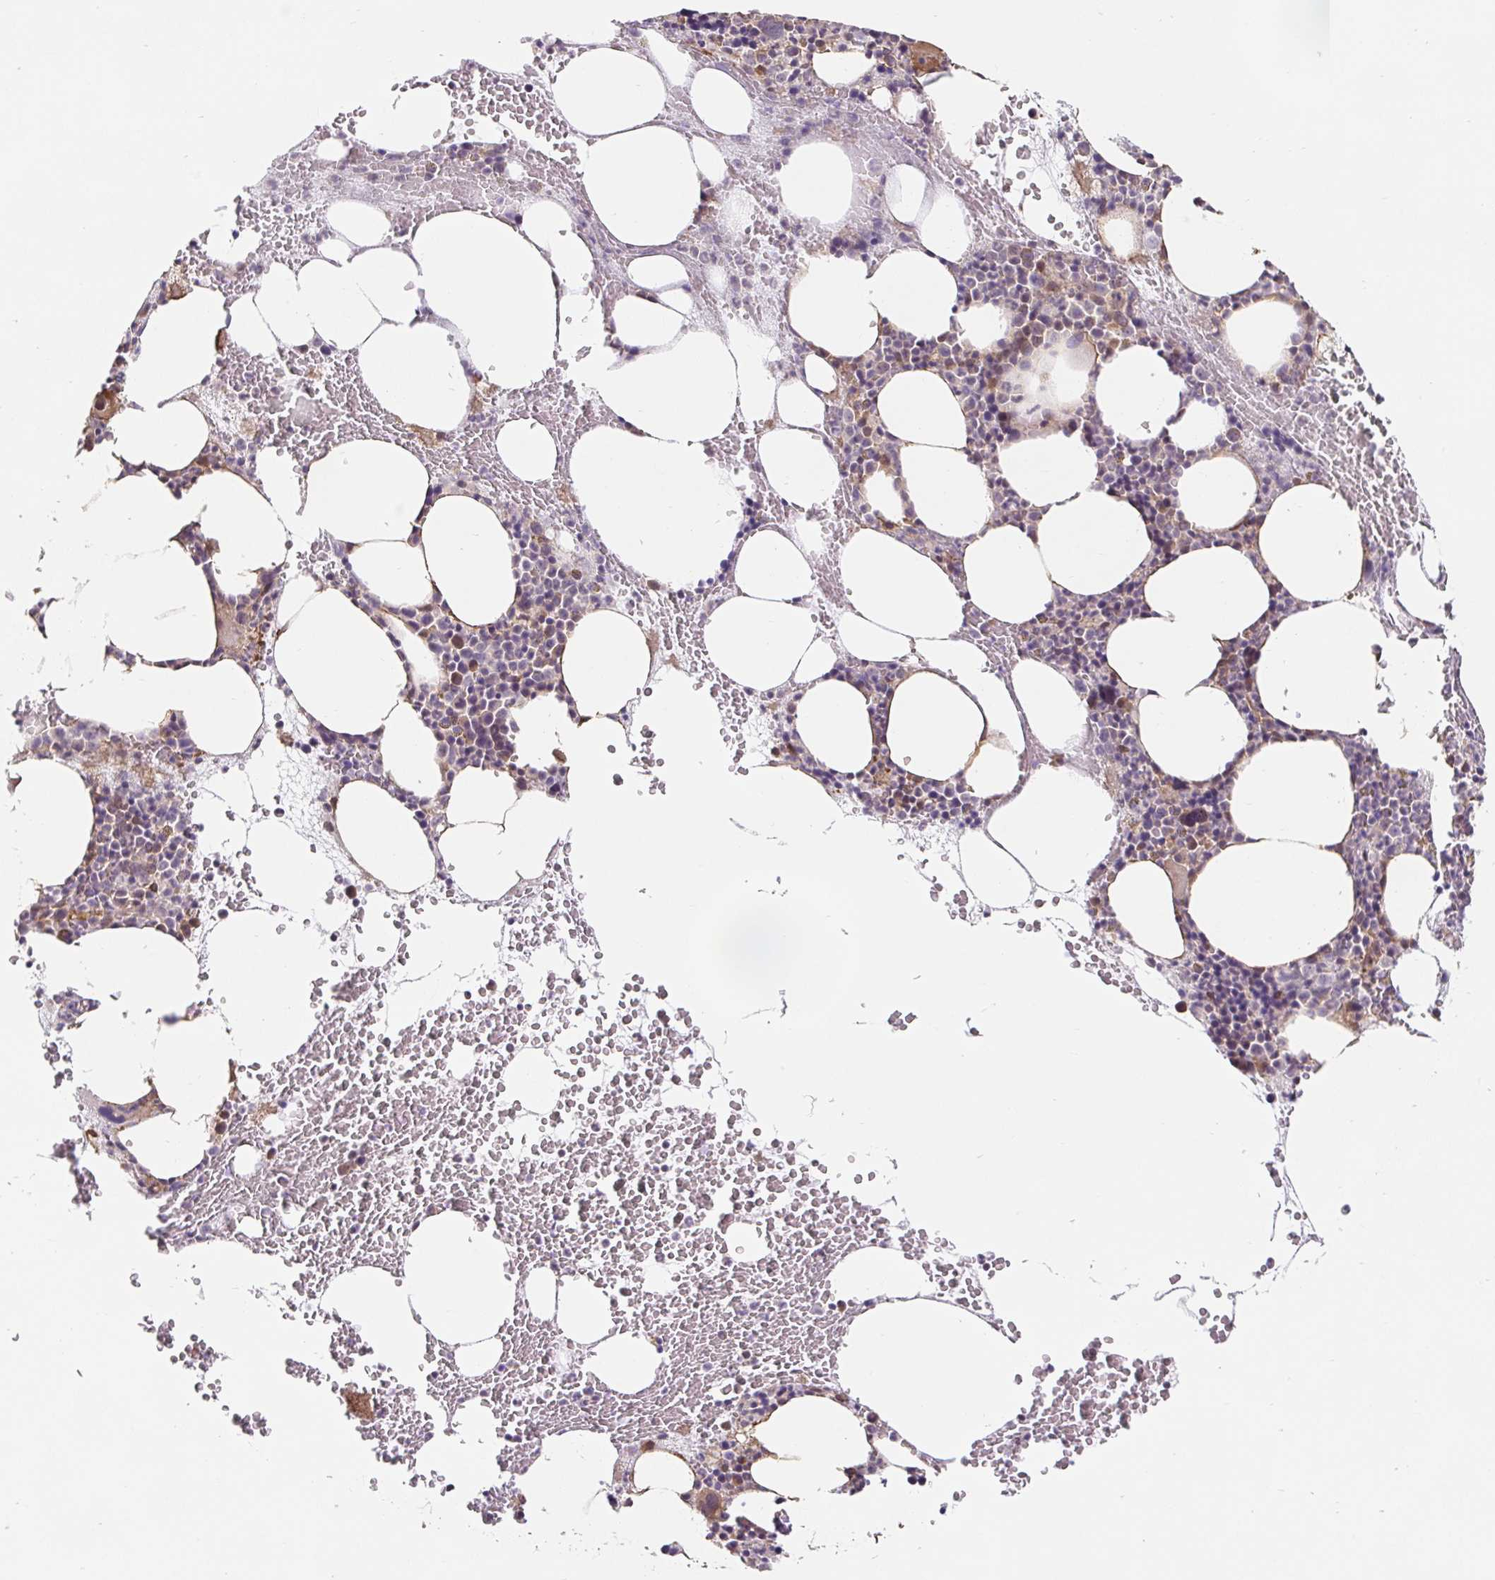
{"staining": {"intensity": "moderate", "quantity": "<25%", "location": "cytoplasmic/membranous"}, "tissue": "bone marrow", "cell_type": "Hematopoietic cells", "image_type": "normal", "snomed": [{"axis": "morphology", "description": "Normal tissue, NOS"}, {"axis": "topography", "description": "Bone marrow"}], "caption": "IHC (DAB) staining of unremarkable bone marrow displays moderate cytoplasmic/membranous protein staining in approximately <25% of hematopoietic cells. Nuclei are stained in blue.", "gene": "LYPD5", "patient": {"sex": "male", "age": 89}}